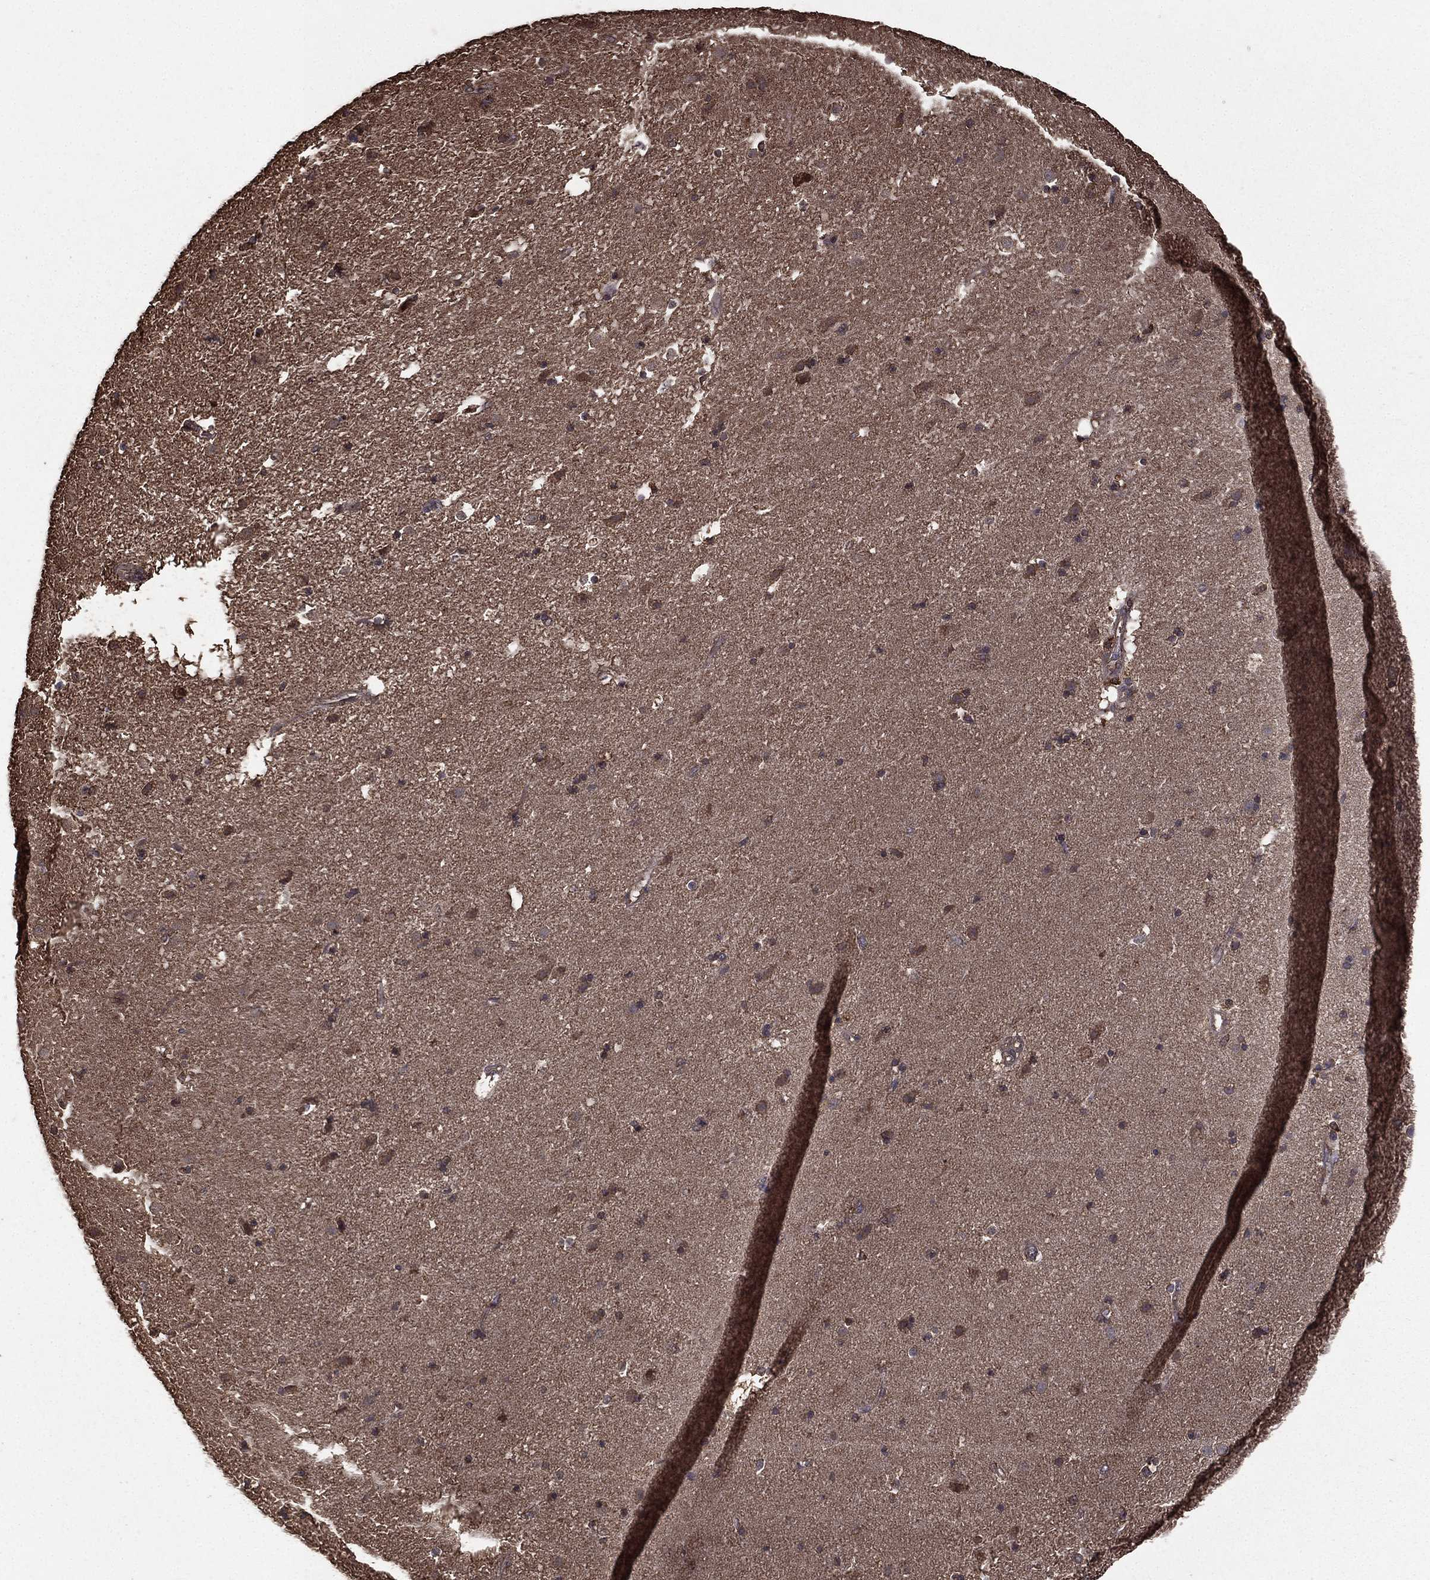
{"staining": {"intensity": "weak", "quantity": "<25%", "location": "cytoplasmic/membranous"}, "tissue": "caudate", "cell_type": "Glial cells", "image_type": "normal", "snomed": [{"axis": "morphology", "description": "Normal tissue, NOS"}, {"axis": "topography", "description": "Lateral ventricle wall"}], "caption": "Caudate stained for a protein using immunohistochemistry (IHC) exhibits no expression glial cells.", "gene": "BIRC6", "patient": {"sex": "male", "age": 54}}